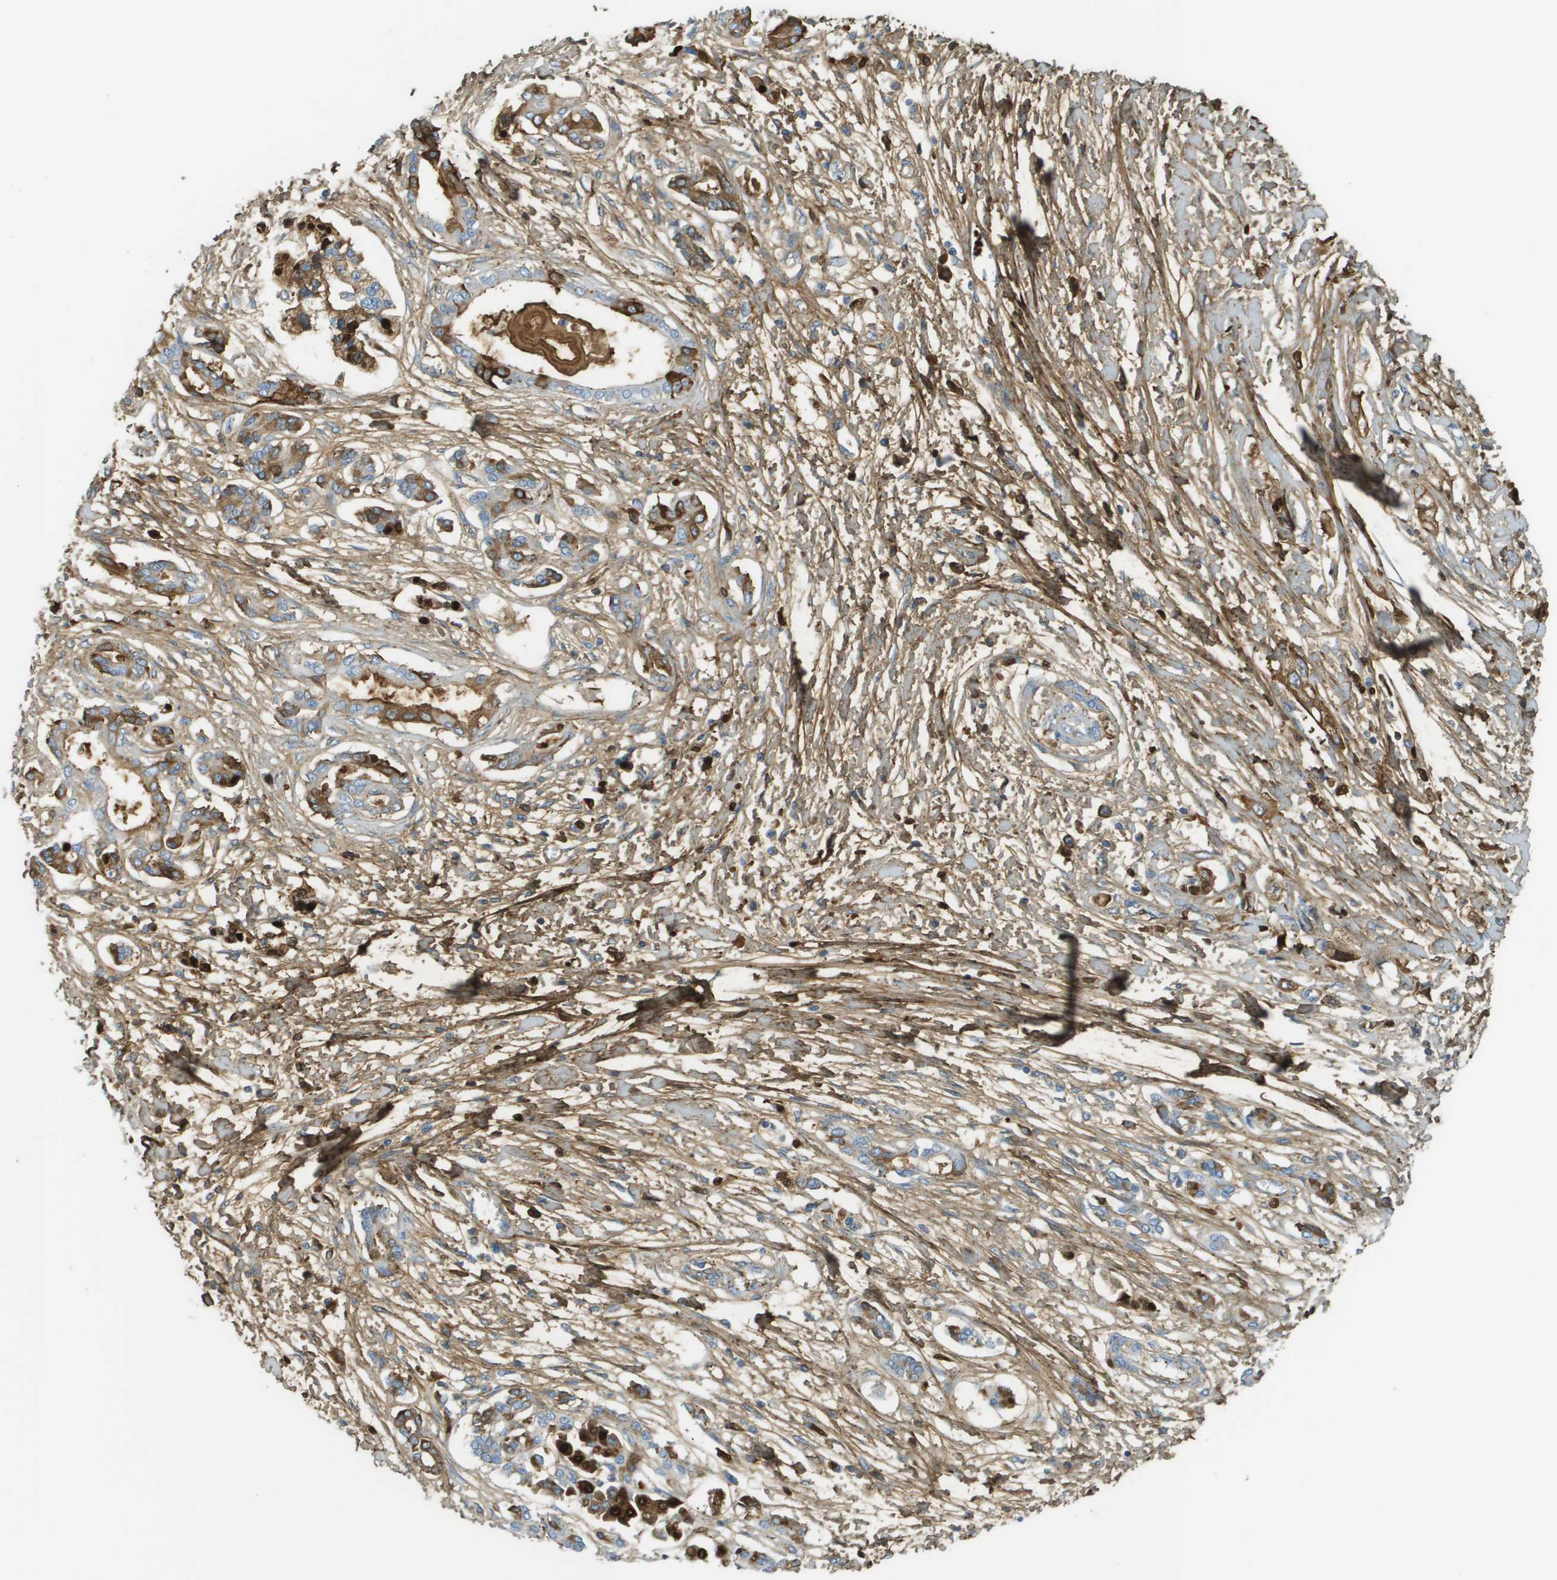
{"staining": {"intensity": "strong", "quantity": "25%-75%", "location": "cytoplasmic/membranous"}, "tissue": "pancreatic cancer", "cell_type": "Tumor cells", "image_type": "cancer", "snomed": [{"axis": "morphology", "description": "Adenocarcinoma, NOS"}, {"axis": "topography", "description": "Pancreas"}], "caption": "Immunohistochemical staining of human pancreatic cancer (adenocarcinoma) exhibits high levels of strong cytoplasmic/membranous expression in about 25%-75% of tumor cells.", "gene": "DCN", "patient": {"sex": "male", "age": 56}}